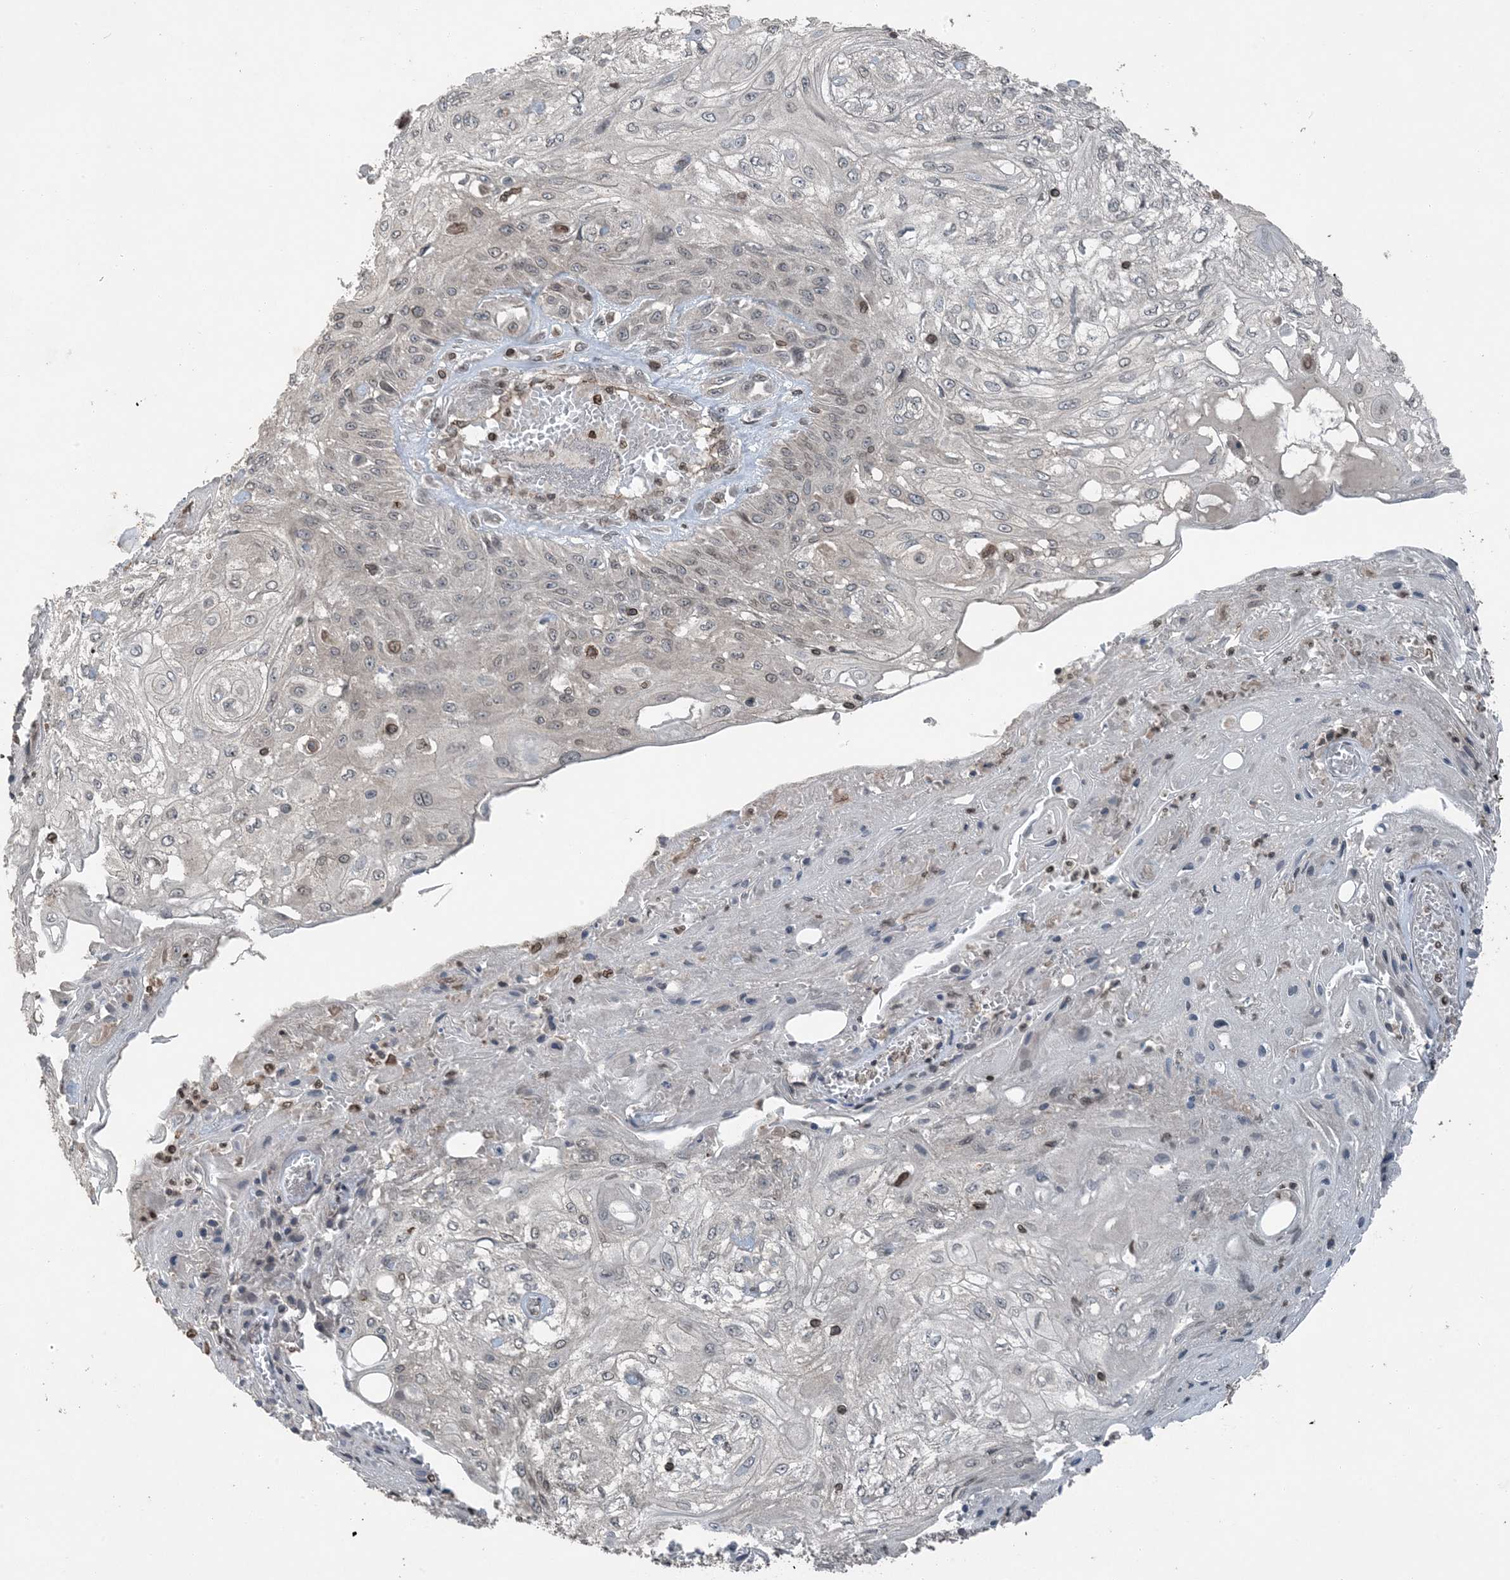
{"staining": {"intensity": "weak", "quantity": "<25%", "location": "cytoplasmic/membranous,nuclear"}, "tissue": "skin cancer", "cell_type": "Tumor cells", "image_type": "cancer", "snomed": [{"axis": "morphology", "description": "Squamous cell carcinoma, NOS"}, {"axis": "morphology", "description": "Squamous cell carcinoma, metastatic, NOS"}, {"axis": "topography", "description": "Skin"}, {"axis": "topography", "description": "Lymph node"}], "caption": "Tumor cells are negative for protein expression in human metastatic squamous cell carcinoma (skin). (DAB IHC, high magnification).", "gene": "ZFAND2B", "patient": {"sex": "male", "age": 75}}